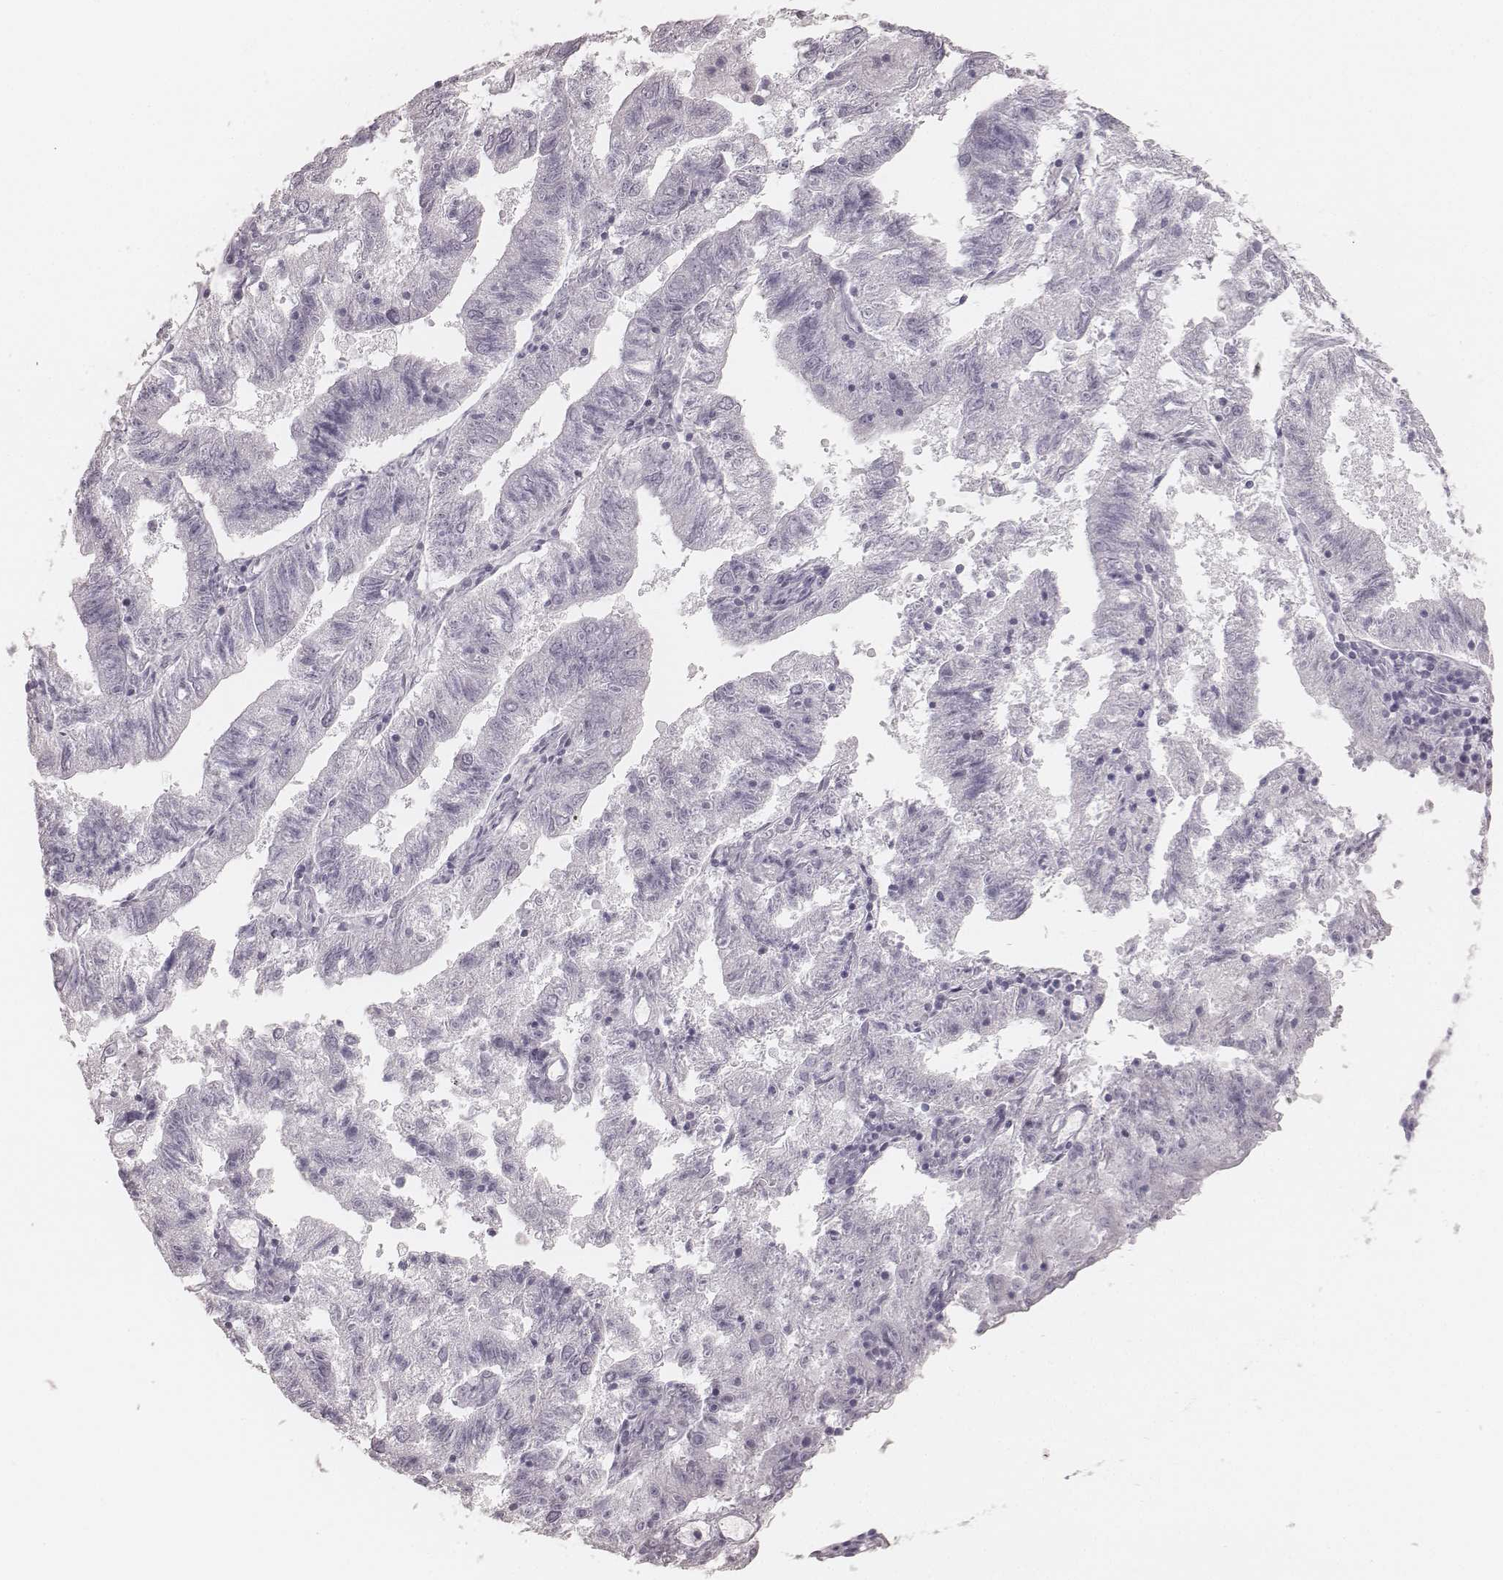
{"staining": {"intensity": "negative", "quantity": "none", "location": "none"}, "tissue": "endometrial cancer", "cell_type": "Tumor cells", "image_type": "cancer", "snomed": [{"axis": "morphology", "description": "Adenocarcinoma, NOS"}, {"axis": "topography", "description": "Endometrium"}], "caption": "Tumor cells are negative for protein expression in human adenocarcinoma (endometrial). (Stains: DAB immunohistochemistry (IHC) with hematoxylin counter stain, Microscopy: brightfield microscopy at high magnification).", "gene": "KRT82", "patient": {"sex": "female", "age": 82}}